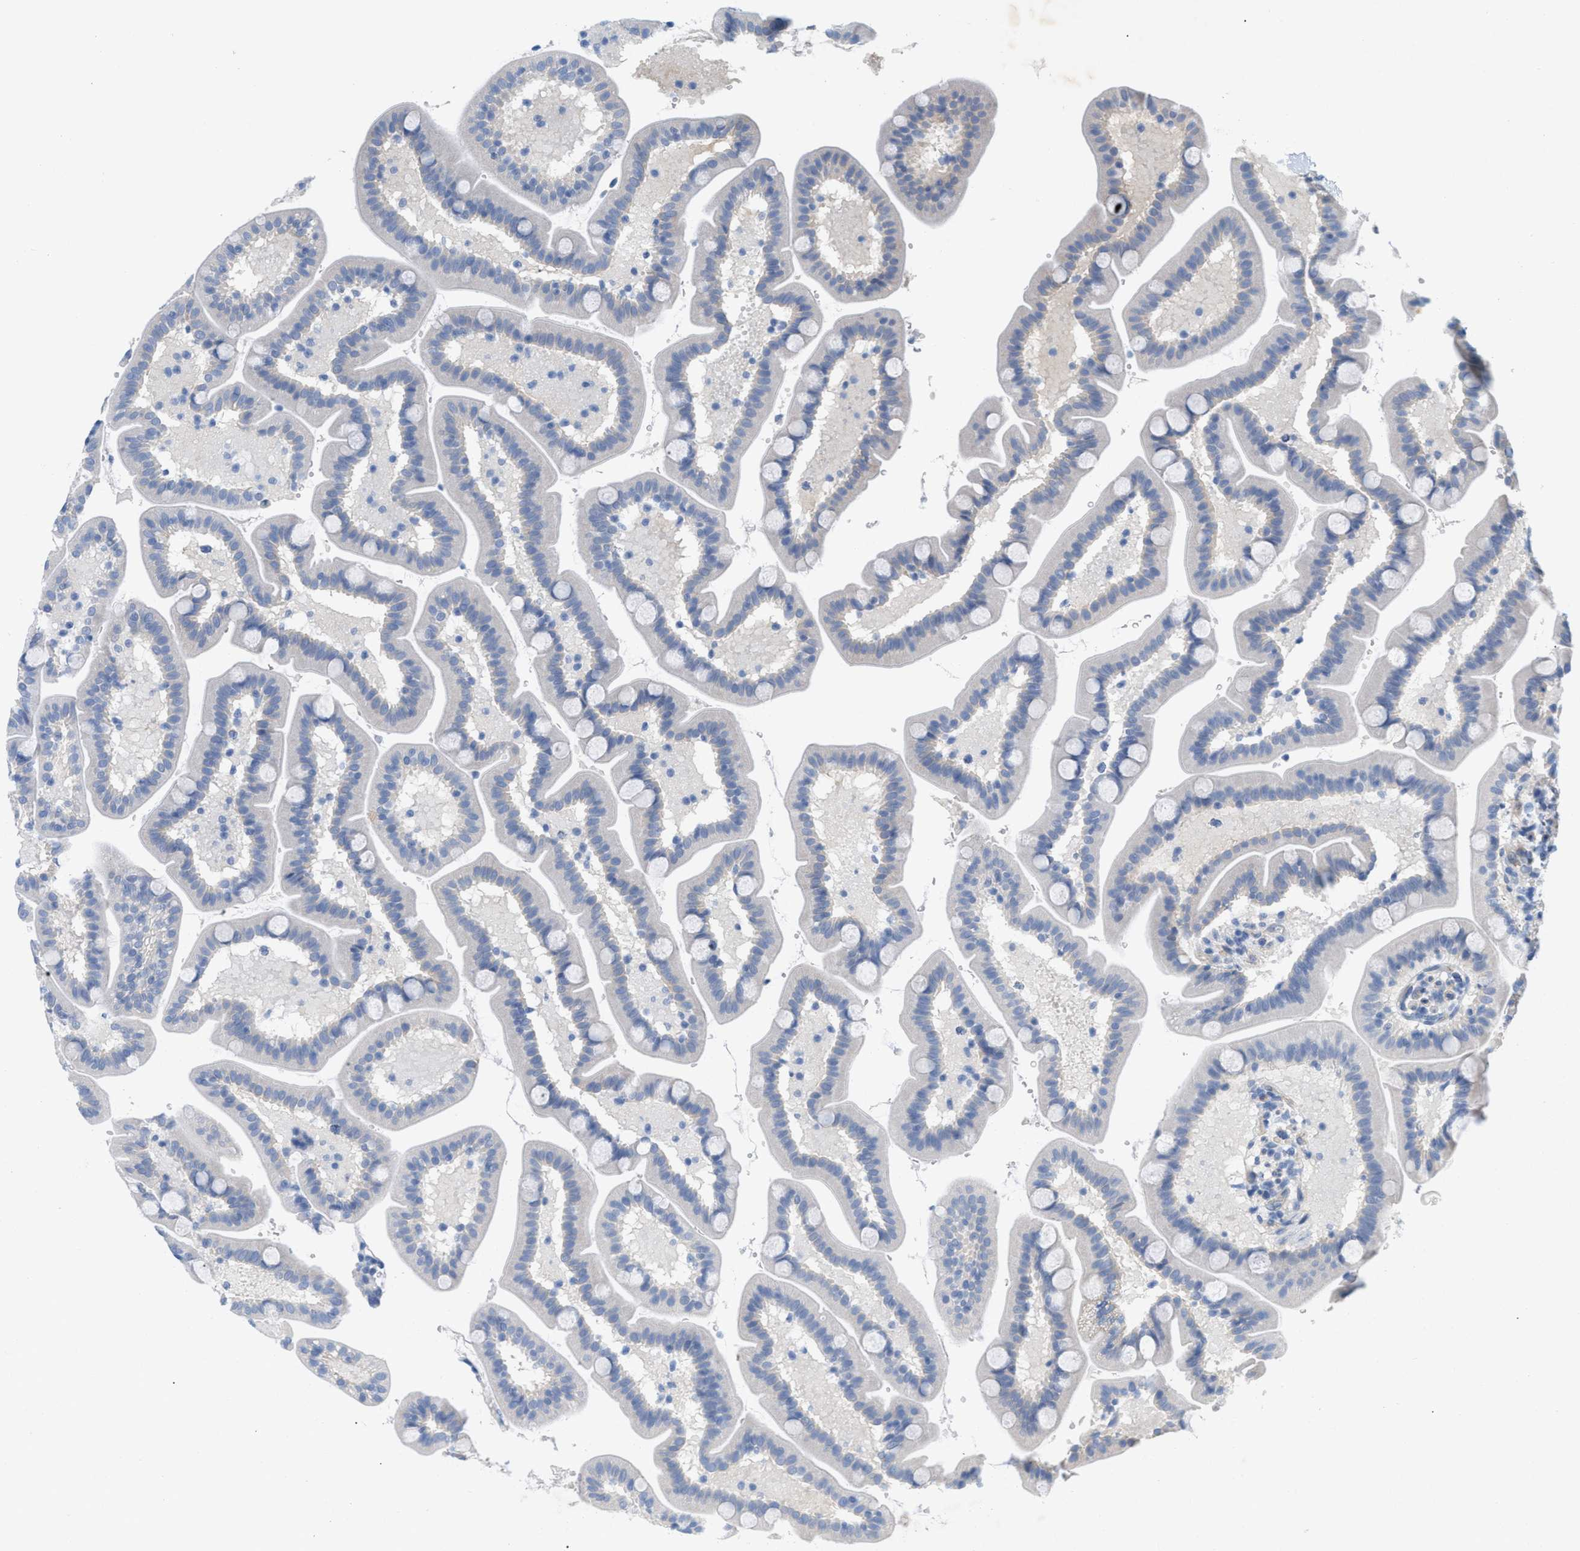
{"staining": {"intensity": "negative", "quantity": "none", "location": "none"}, "tissue": "duodenum", "cell_type": "Glandular cells", "image_type": "normal", "snomed": [{"axis": "morphology", "description": "Normal tissue, NOS"}, {"axis": "topography", "description": "Duodenum"}], "caption": "Immunohistochemistry (IHC) micrograph of benign duodenum stained for a protein (brown), which exhibits no positivity in glandular cells.", "gene": "HLTF", "patient": {"sex": "male", "age": 54}}